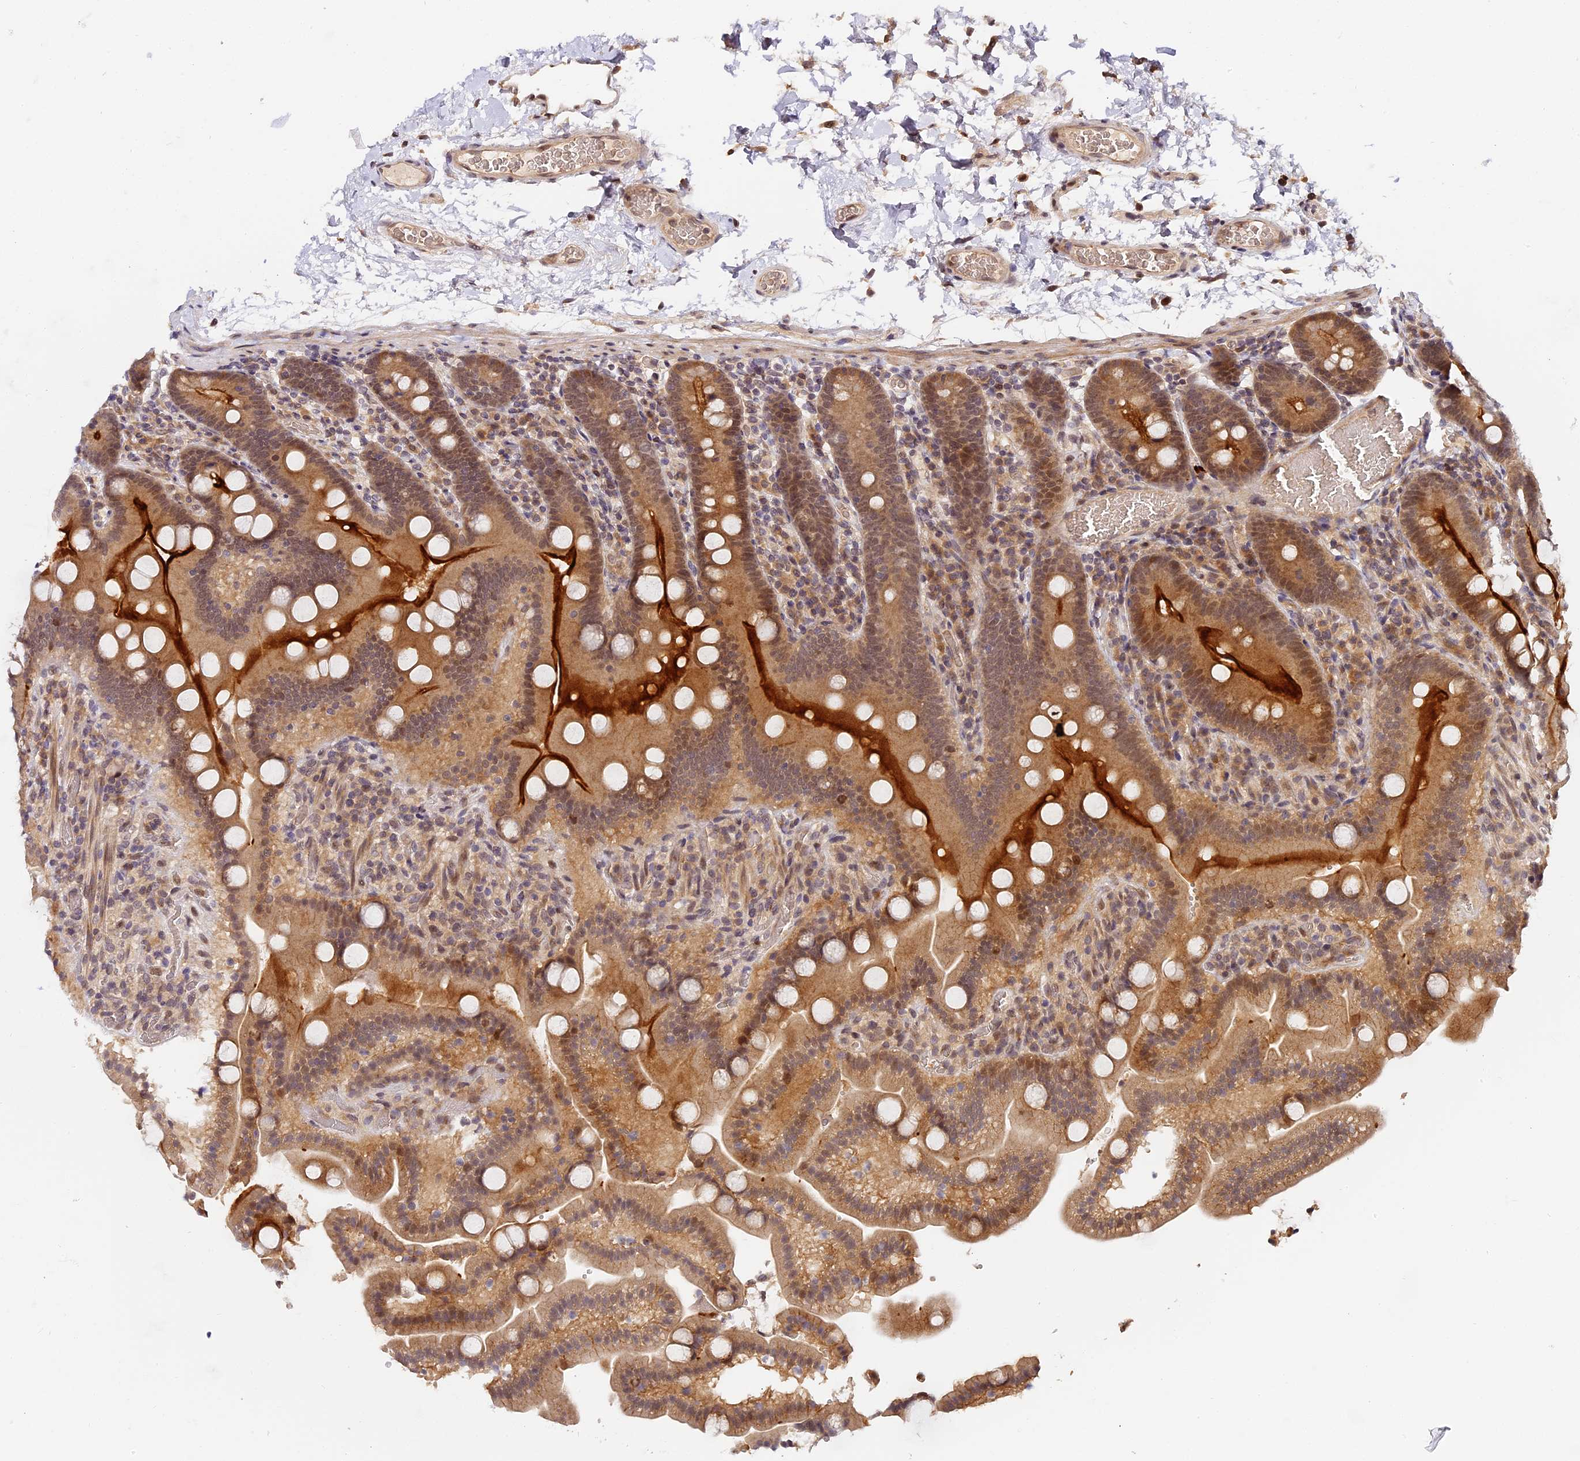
{"staining": {"intensity": "strong", "quantity": ">75%", "location": "cytoplasmic/membranous"}, "tissue": "duodenum", "cell_type": "Glandular cells", "image_type": "normal", "snomed": [{"axis": "morphology", "description": "Normal tissue, NOS"}, {"axis": "topography", "description": "Duodenum"}], "caption": "The micrograph exhibits immunohistochemical staining of normal duodenum. There is strong cytoplasmic/membranous staining is present in about >75% of glandular cells.", "gene": "IMPACT", "patient": {"sex": "male", "age": 55}}